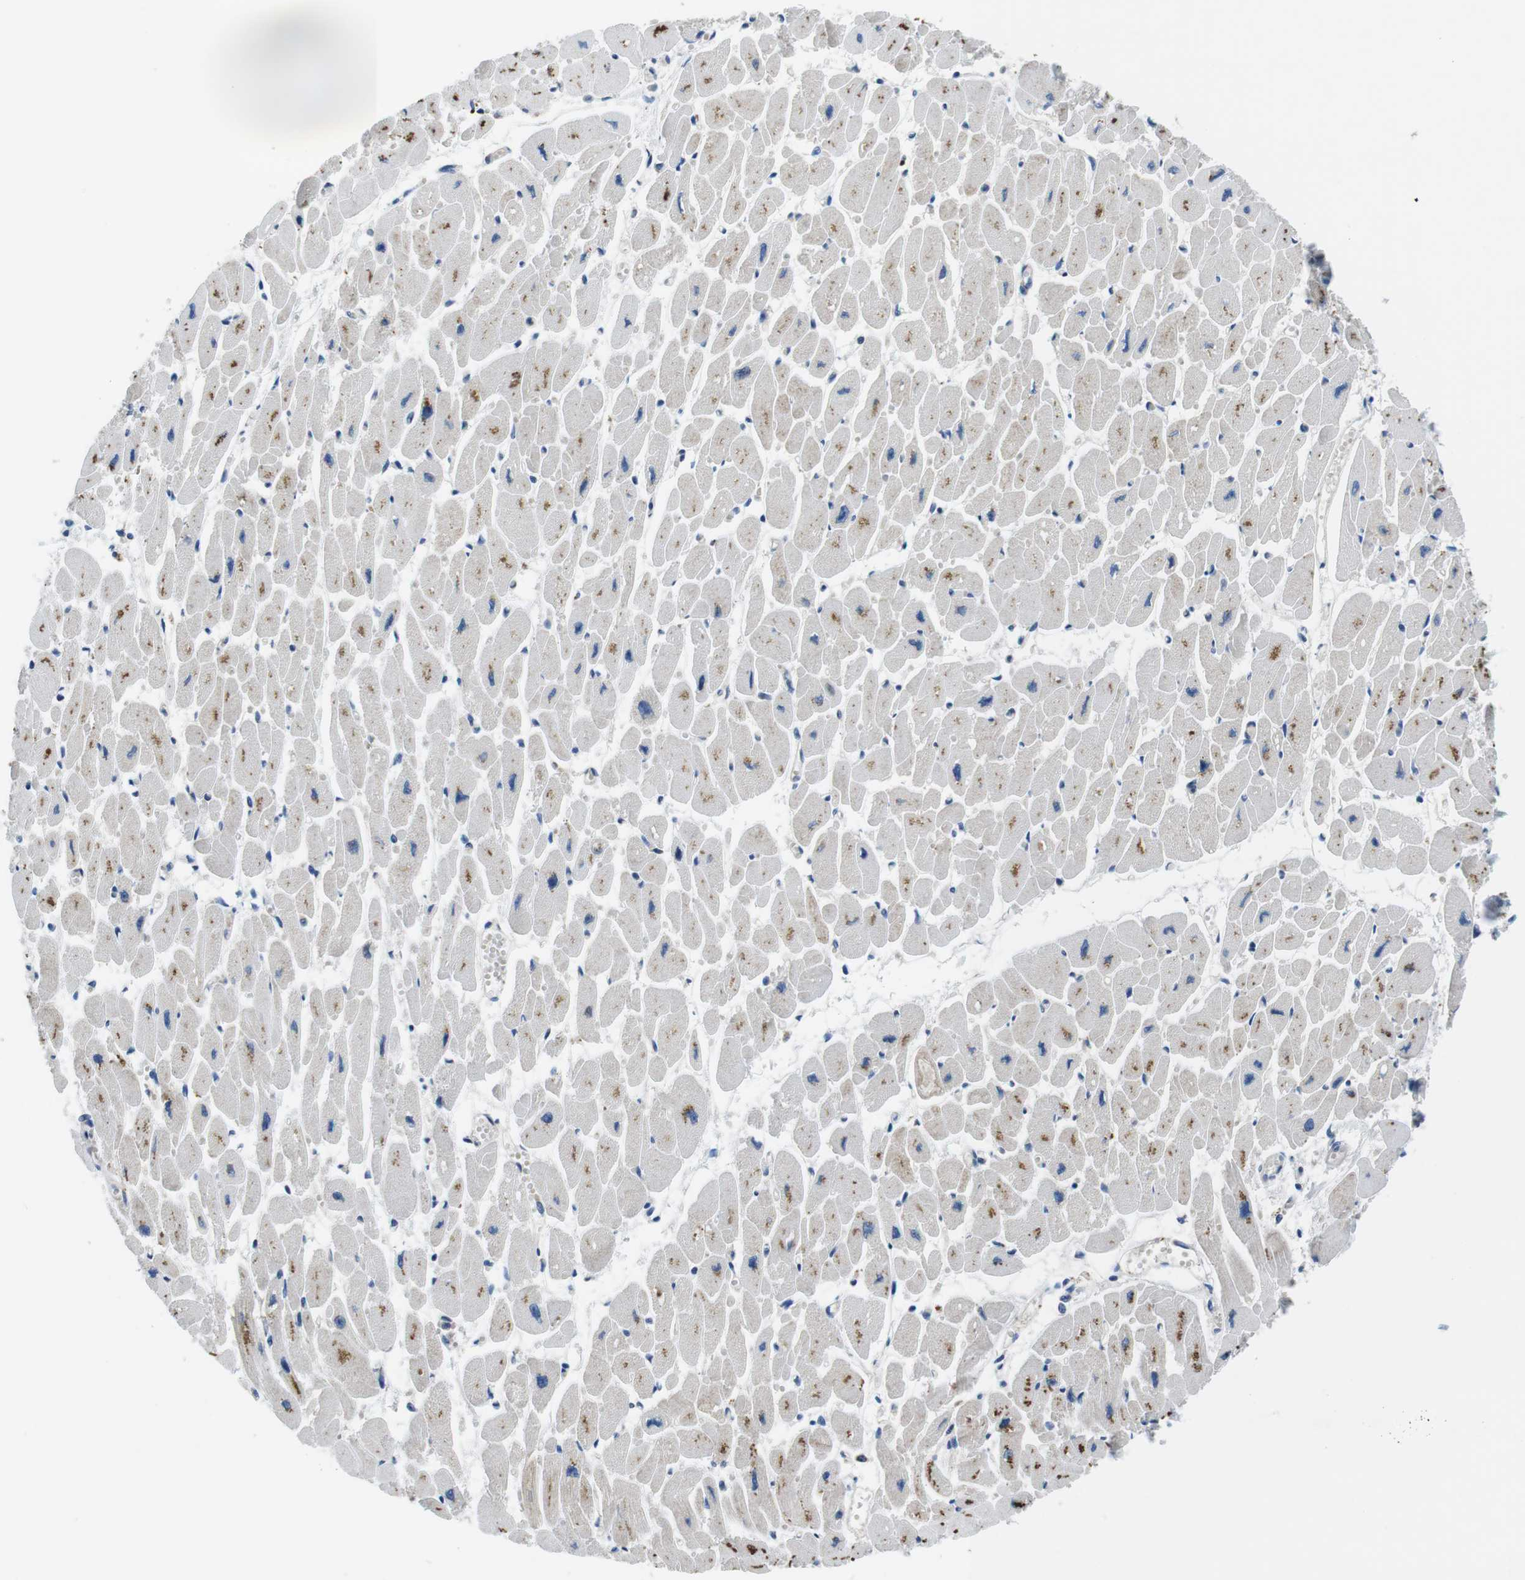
{"staining": {"intensity": "weak", "quantity": "25%-75%", "location": "cytoplasmic/membranous"}, "tissue": "heart muscle", "cell_type": "Cardiomyocytes", "image_type": "normal", "snomed": [{"axis": "morphology", "description": "Normal tissue, NOS"}, {"axis": "topography", "description": "Heart"}], "caption": "Immunohistochemistry (IHC) (DAB (3,3'-diaminobenzidine)) staining of benign human heart muscle shows weak cytoplasmic/membranous protein positivity in approximately 25%-75% of cardiomyocytes.", "gene": "PIK3CD", "patient": {"sex": "female", "age": 54}}